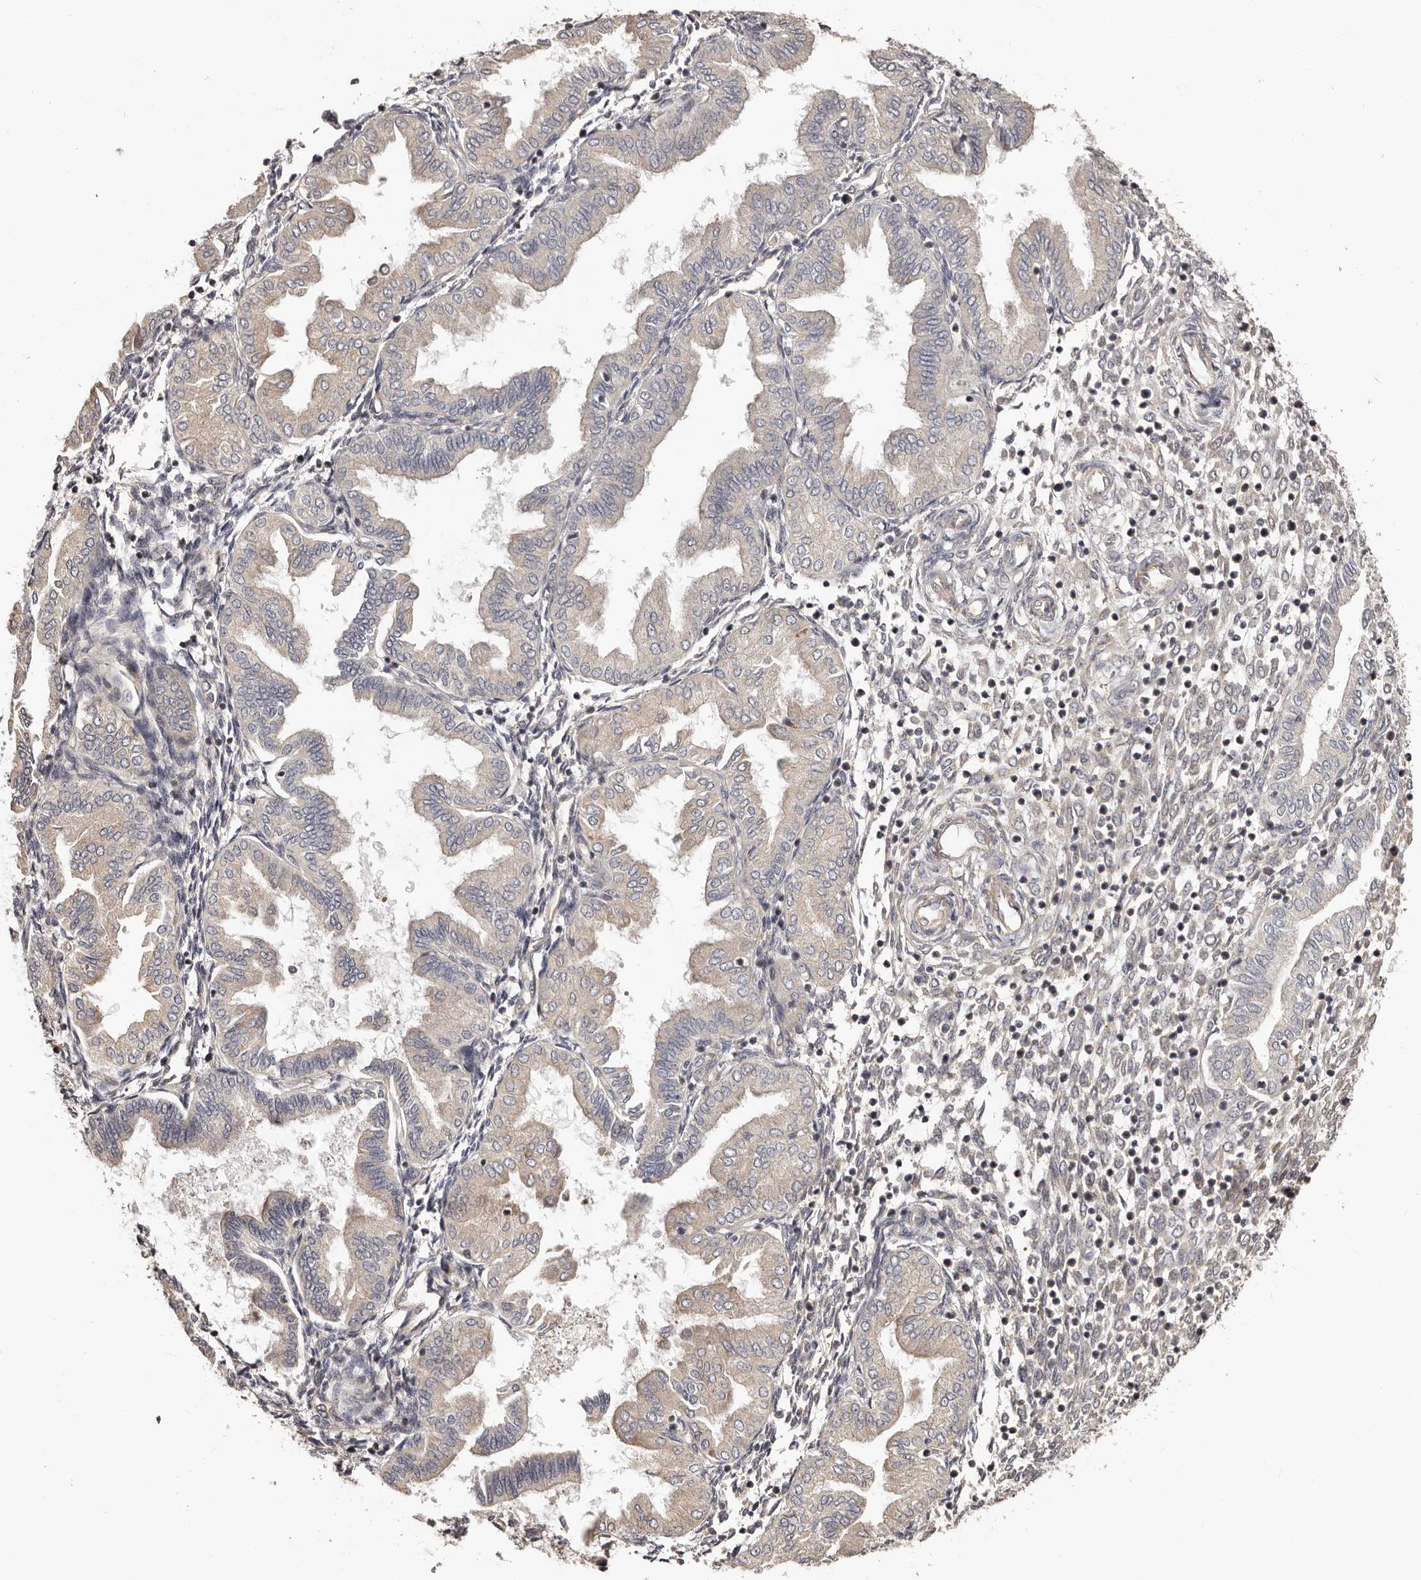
{"staining": {"intensity": "weak", "quantity": "<25%", "location": "cytoplasmic/membranous"}, "tissue": "endometrium", "cell_type": "Cells in endometrial stroma", "image_type": "normal", "snomed": [{"axis": "morphology", "description": "Normal tissue, NOS"}, {"axis": "topography", "description": "Endometrium"}], "caption": "The immunohistochemistry (IHC) histopathology image has no significant positivity in cells in endometrial stroma of endometrium. (DAB (3,3'-diaminobenzidine) IHC, high magnification).", "gene": "NOL12", "patient": {"sex": "female", "age": 53}}